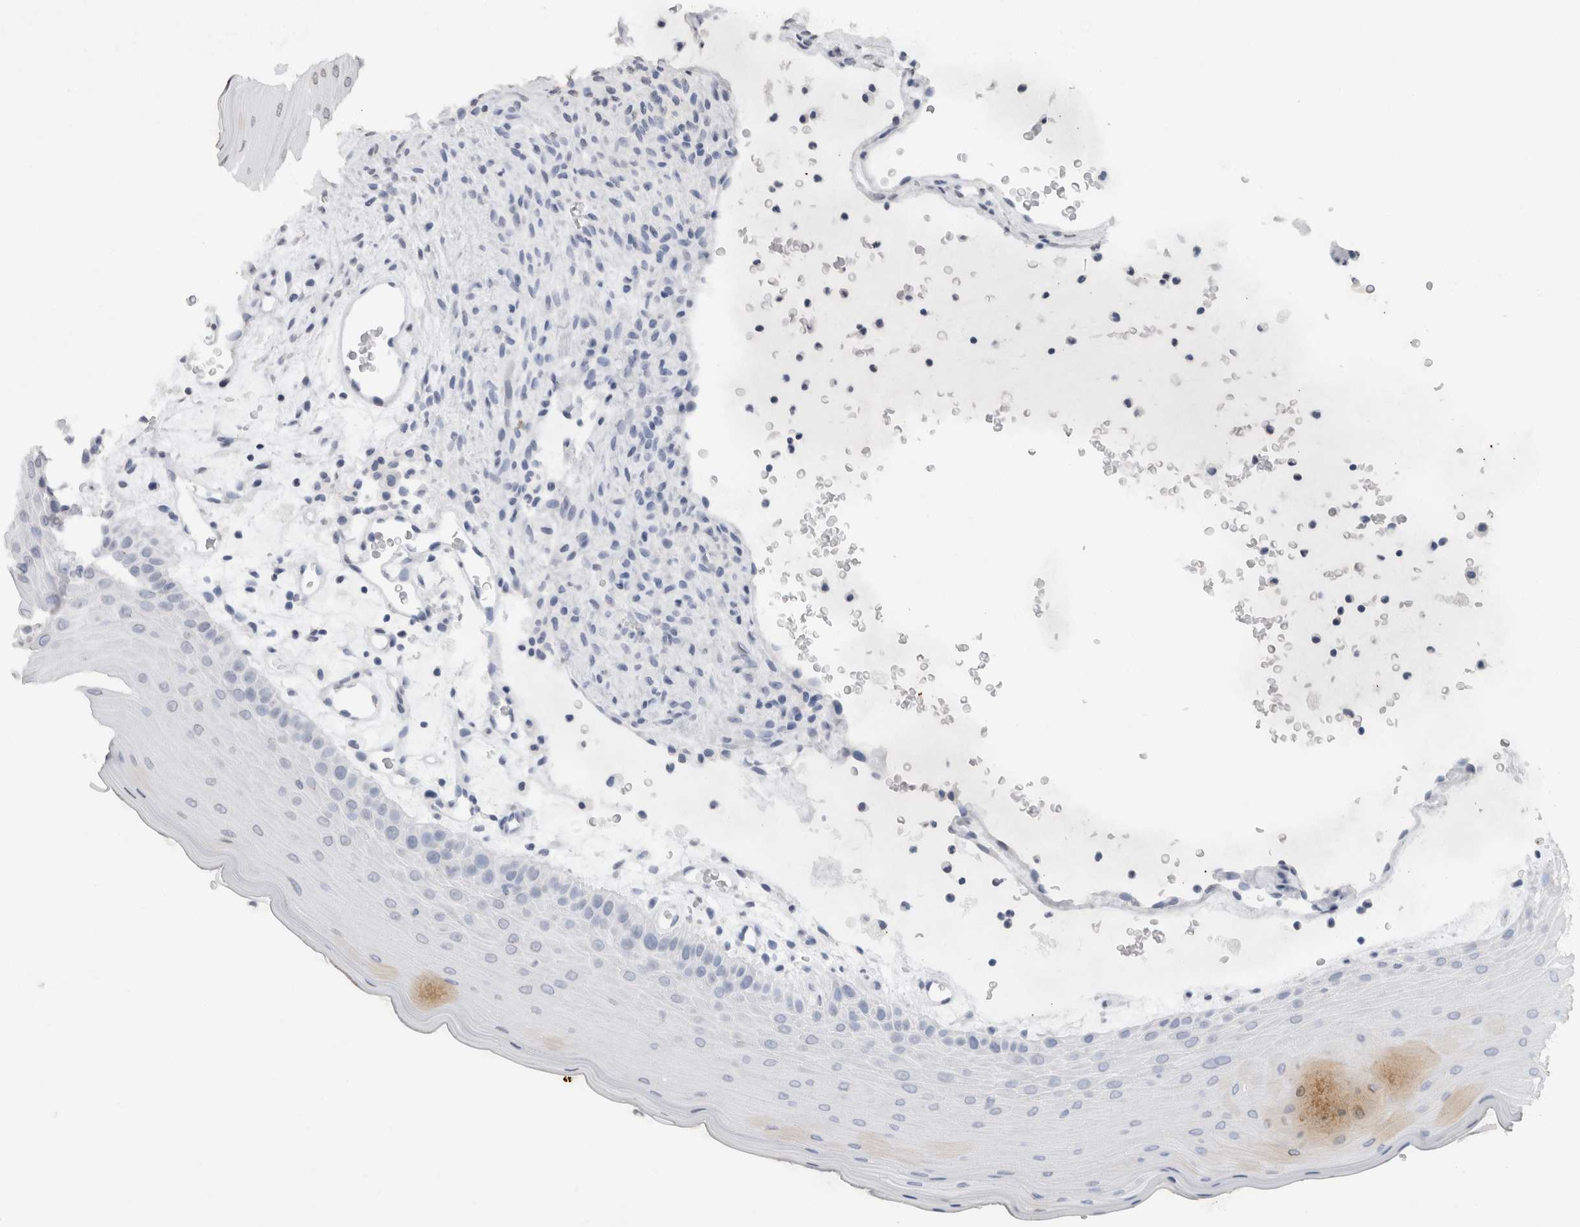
{"staining": {"intensity": "negative", "quantity": "none", "location": "none"}, "tissue": "oral mucosa", "cell_type": "Squamous epithelial cells", "image_type": "normal", "snomed": [{"axis": "morphology", "description": "Normal tissue, NOS"}, {"axis": "topography", "description": "Oral tissue"}], "caption": "DAB immunohistochemical staining of benign oral mucosa reveals no significant expression in squamous epithelial cells.", "gene": "CNTN1", "patient": {"sex": "male", "age": 13}}